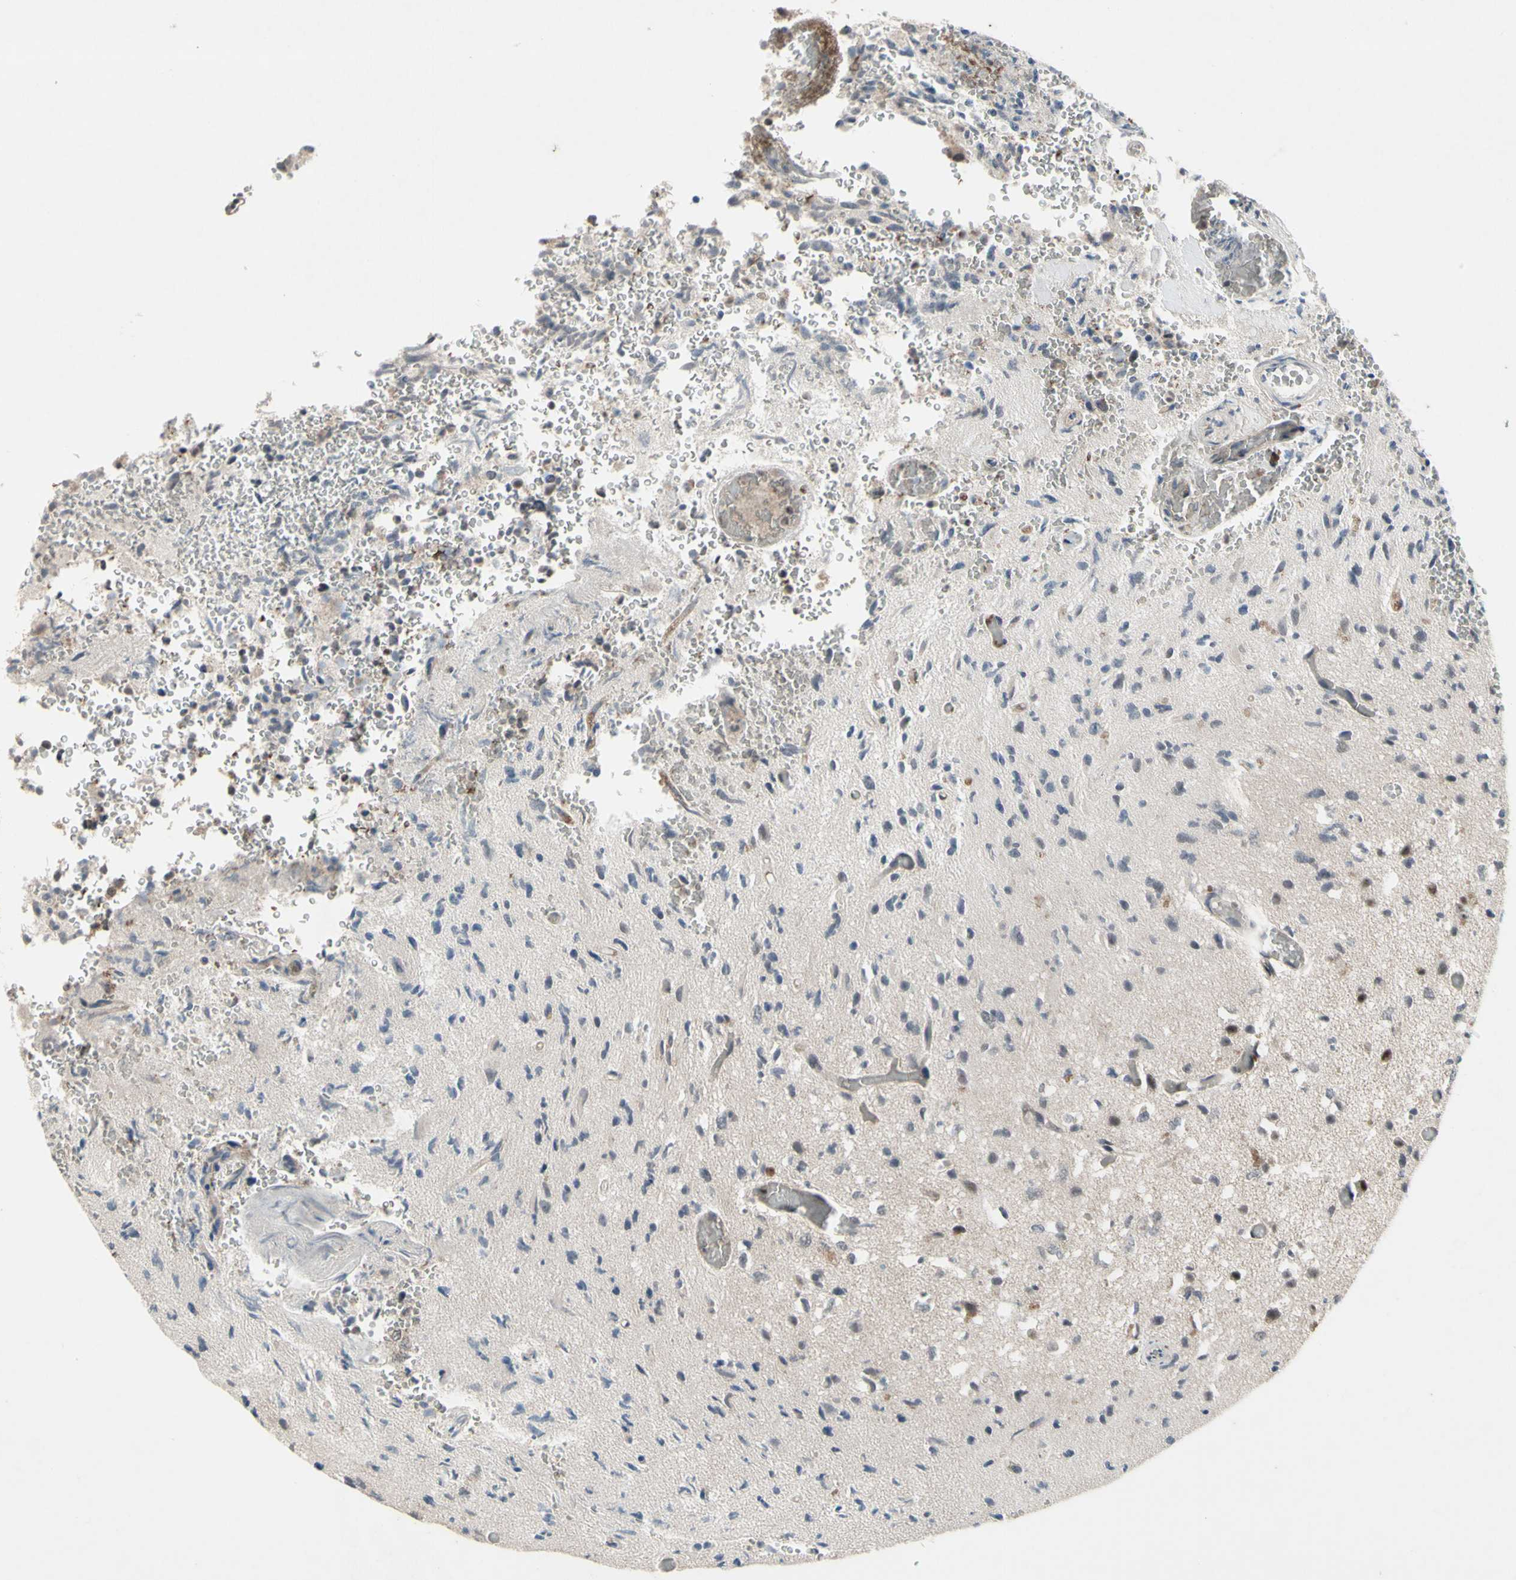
{"staining": {"intensity": "negative", "quantity": "none", "location": "none"}, "tissue": "glioma", "cell_type": "Tumor cells", "image_type": "cancer", "snomed": [{"axis": "morphology", "description": "Glioma, malignant, High grade"}, {"axis": "topography", "description": "pancreas cauda"}], "caption": "This image is of malignant glioma (high-grade) stained with immunohistochemistry (IHC) to label a protein in brown with the nuclei are counter-stained blue. There is no staining in tumor cells.", "gene": "TRDMT1", "patient": {"sex": "male", "age": 60}}